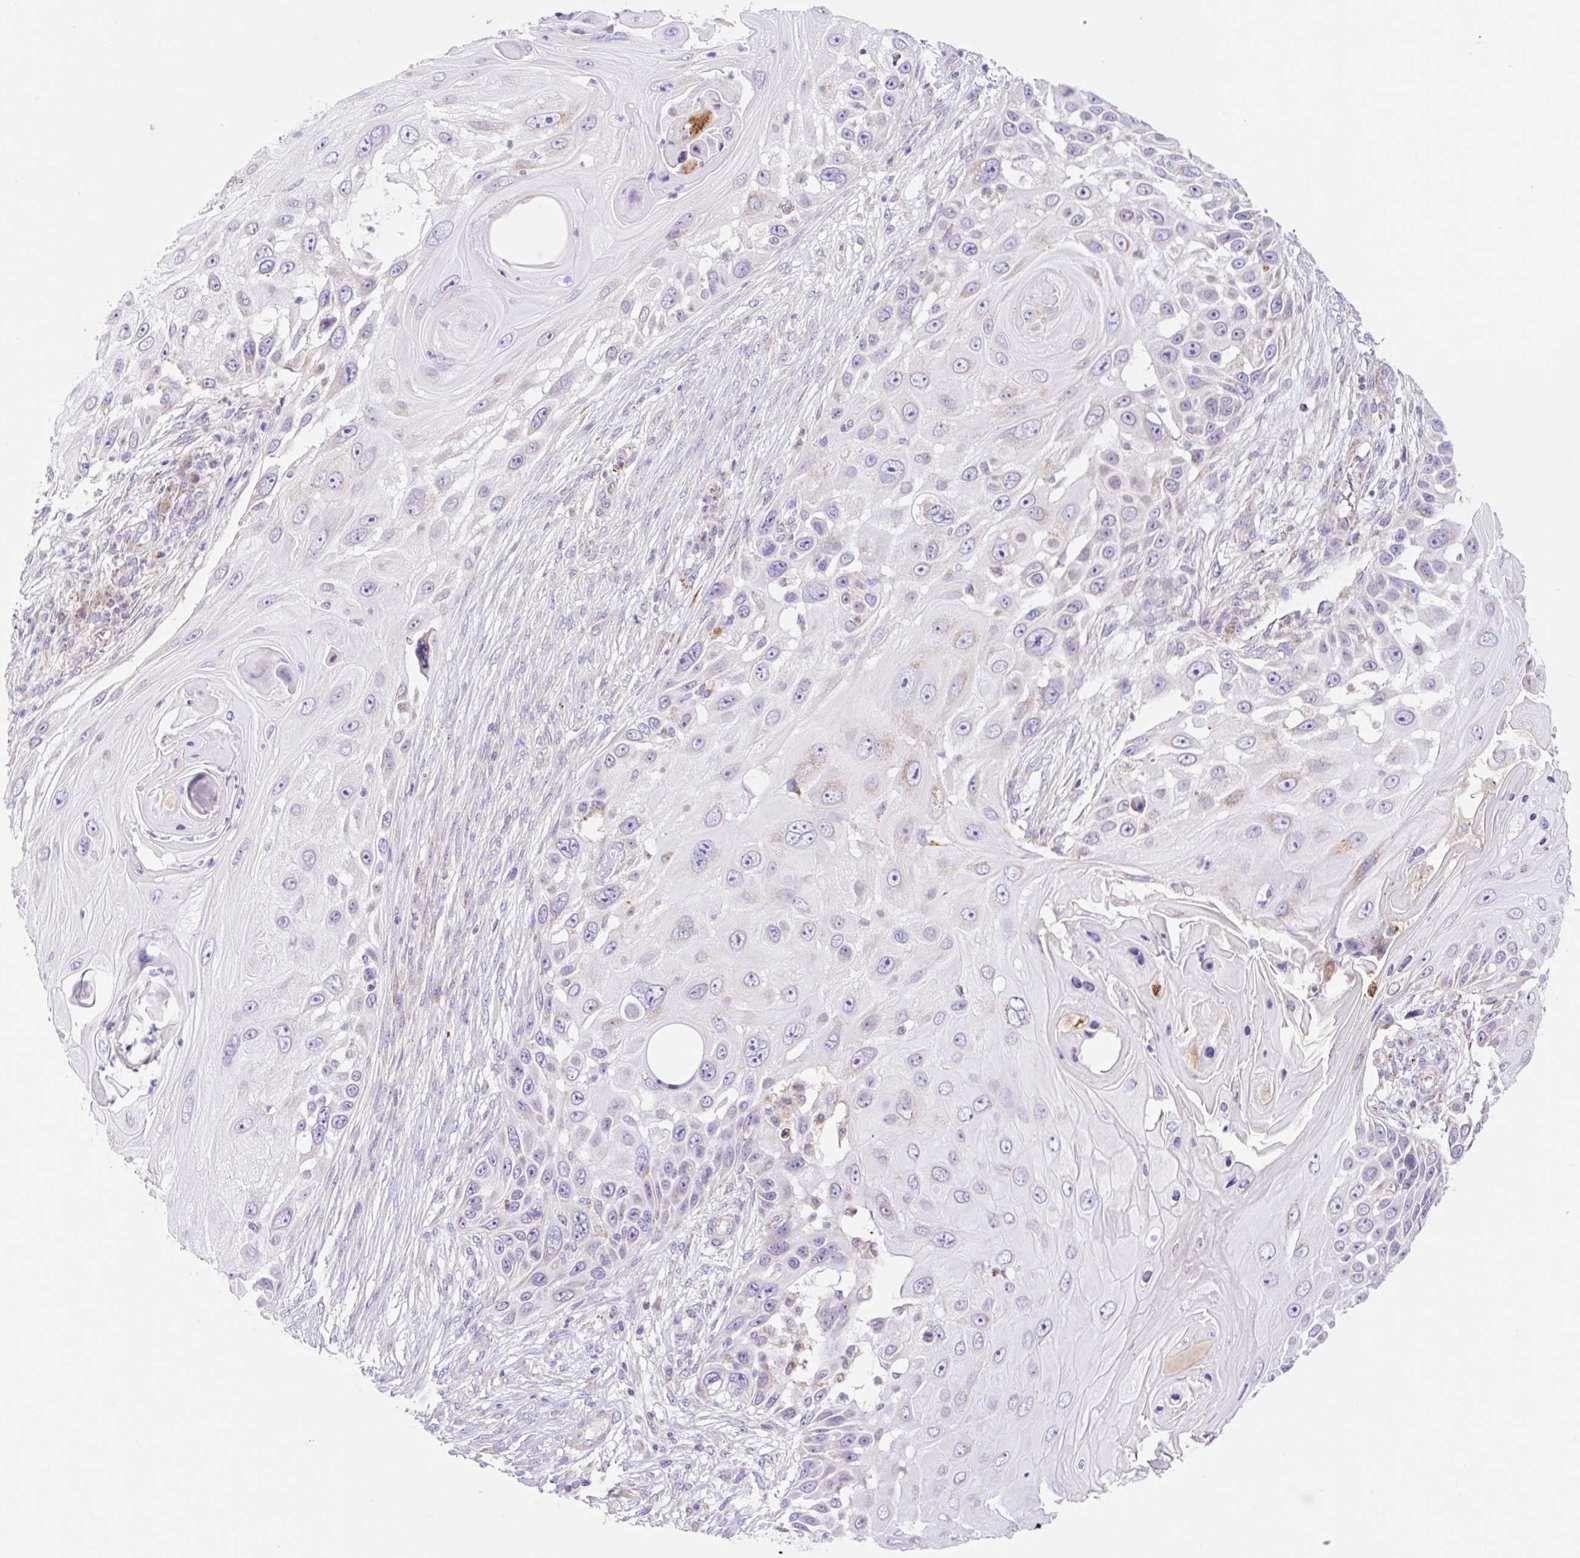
{"staining": {"intensity": "negative", "quantity": "none", "location": "none"}, "tissue": "skin cancer", "cell_type": "Tumor cells", "image_type": "cancer", "snomed": [{"axis": "morphology", "description": "Squamous cell carcinoma, NOS"}, {"axis": "topography", "description": "Skin"}], "caption": "Tumor cells show no significant staining in squamous cell carcinoma (skin). The staining was performed using DAB (3,3'-diaminobenzidine) to visualize the protein expression in brown, while the nuclei were stained in blue with hematoxylin (Magnification: 20x).", "gene": "ETNK2", "patient": {"sex": "female", "age": 44}}